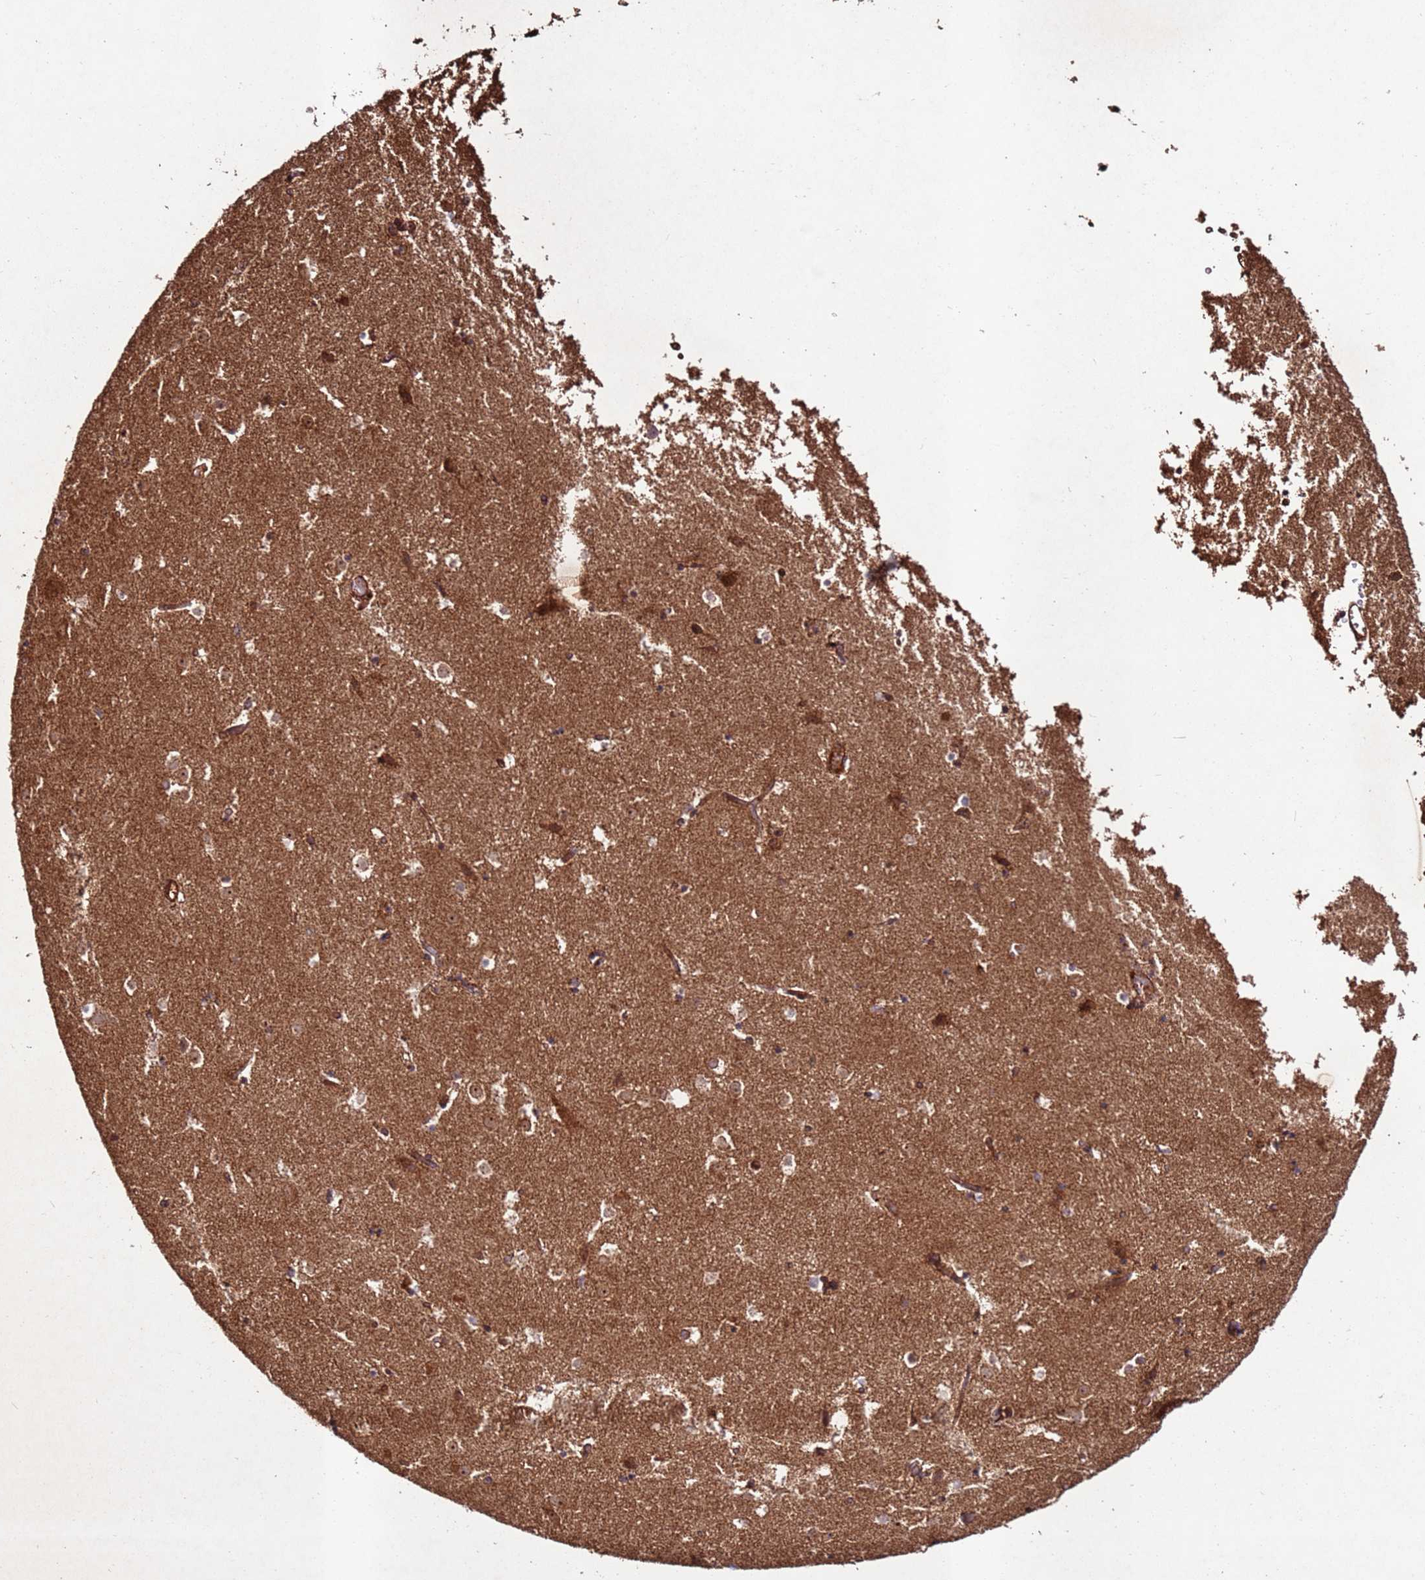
{"staining": {"intensity": "moderate", "quantity": "<25%", "location": "cytoplasmic/membranous"}, "tissue": "caudate", "cell_type": "Glial cells", "image_type": "normal", "snomed": [{"axis": "morphology", "description": "Normal tissue, NOS"}, {"axis": "topography", "description": "Lateral ventricle wall"}], "caption": "Protein staining reveals moderate cytoplasmic/membranous staining in approximately <25% of glial cells in normal caudate. The staining was performed using DAB (3,3'-diaminobenzidine), with brown indicating positive protein expression. Nuclei are stained blue with hematoxylin.", "gene": "FAM186A", "patient": {"sex": "female", "age": 52}}